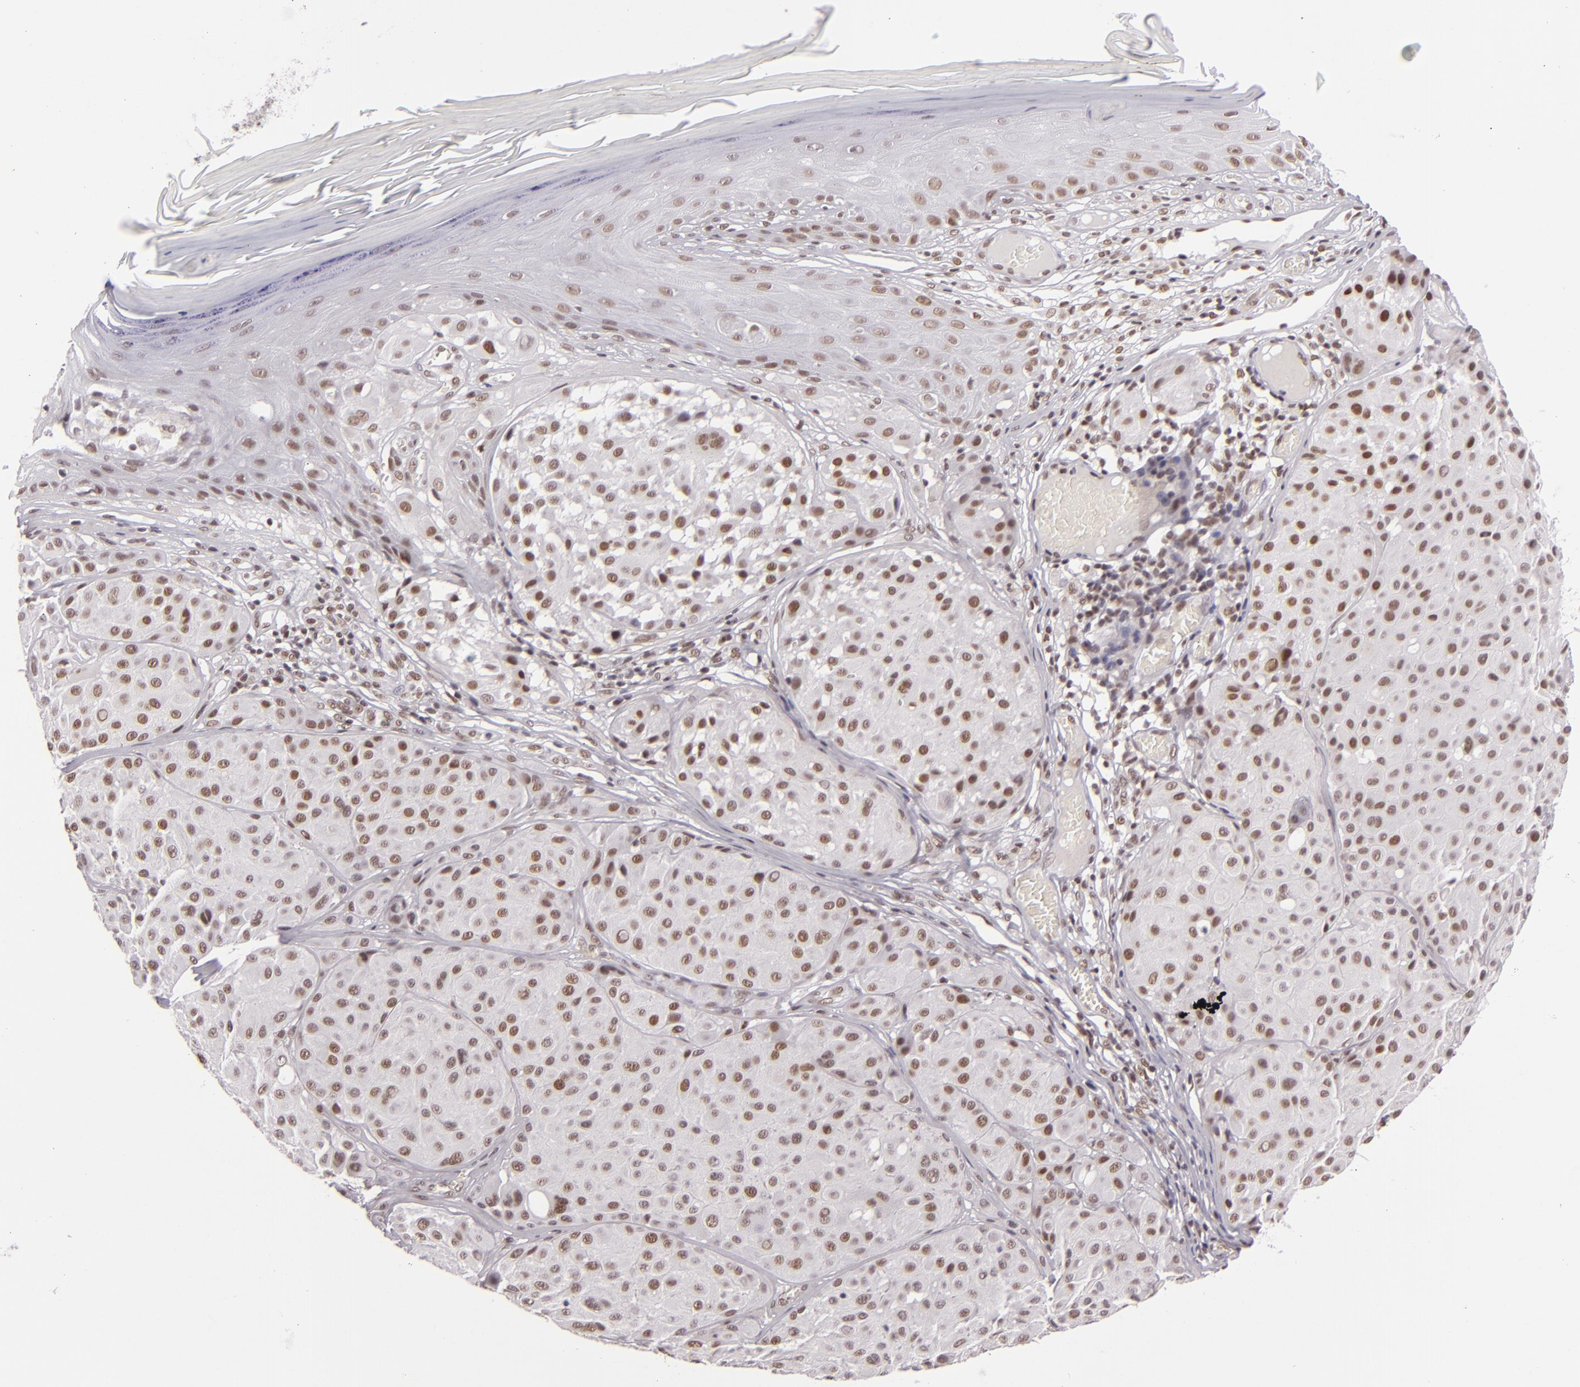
{"staining": {"intensity": "weak", "quantity": ">75%", "location": "nuclear"}, "tissue": "melanoma", "cell_type": "Tumor cells", "image_type": "cancer", "snomed": [{"axis": "morphology", "description": "Malignant melanoma, NOS"}, {"axis": "topography", "description": "Skin"}], "caption": "High-magnification brightfield microscopy of malignant melanoma stained with DAB (3,3'-diaminobenzidine) (brown) and counterstained with hematoxylin (blue). tumor cells exhibit weak nuclear staining is seen in approximately>75% of cells. The staining was performed using DAB to visualize the protein expression in brown, while the nuclei were stained in blue with hematoxylin (Magnification: 20x).", "gene": "BRD8", "patient": {"sex": "male", "age": 36}}